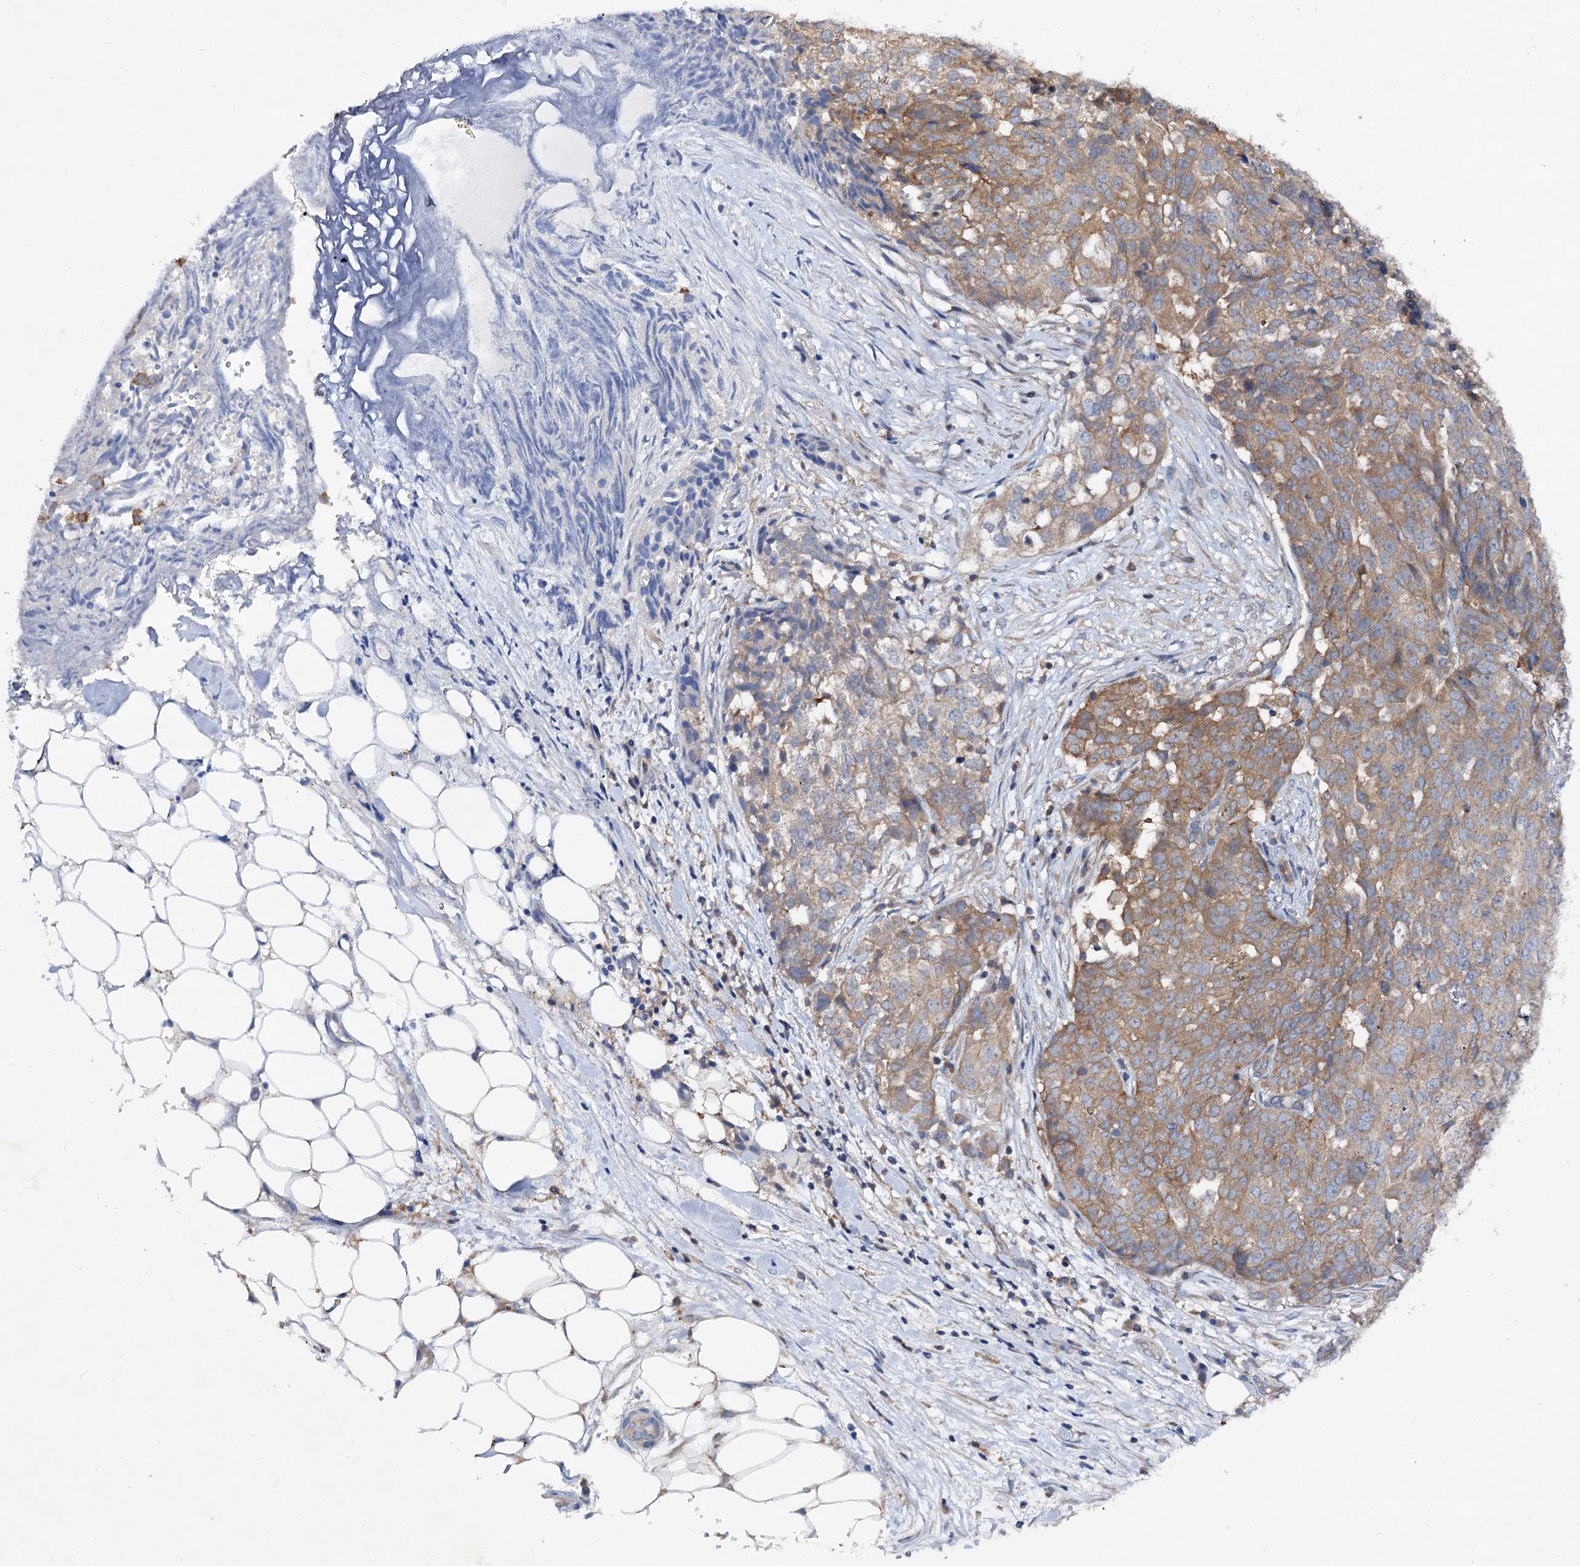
{"staining": {"intensity": "moderate", "quantity": "25%-75%", "location": "cytoplasmic/membranous"}, "tissue": "ovarian cancer", "cell_type": "Tumor cells", "image_type": "cancer", "snomed": [{"axis": "morphology", "description": "Cystadenocarcinoma, serous, NOS"}, {"axis": "topography", "description": "Soft tissue"}, {"axis": "topography", "description": "Ovary"}], "caption": "A high-resolution image shows immunohistochemistry staining of ovarian serous cystadenocarcinoma, which demonstrates moderate cytoplasmic/membranous staining in about 25%-75% of tumor cells. The protein is stained brown, and the nuclei are stained in blue (DAB (3,3'-diaminobenzidine) IHC with brightfield microscopy, high magnification).", "gene": "VPS29", "patient": {"sex": "female", "age": 57}}